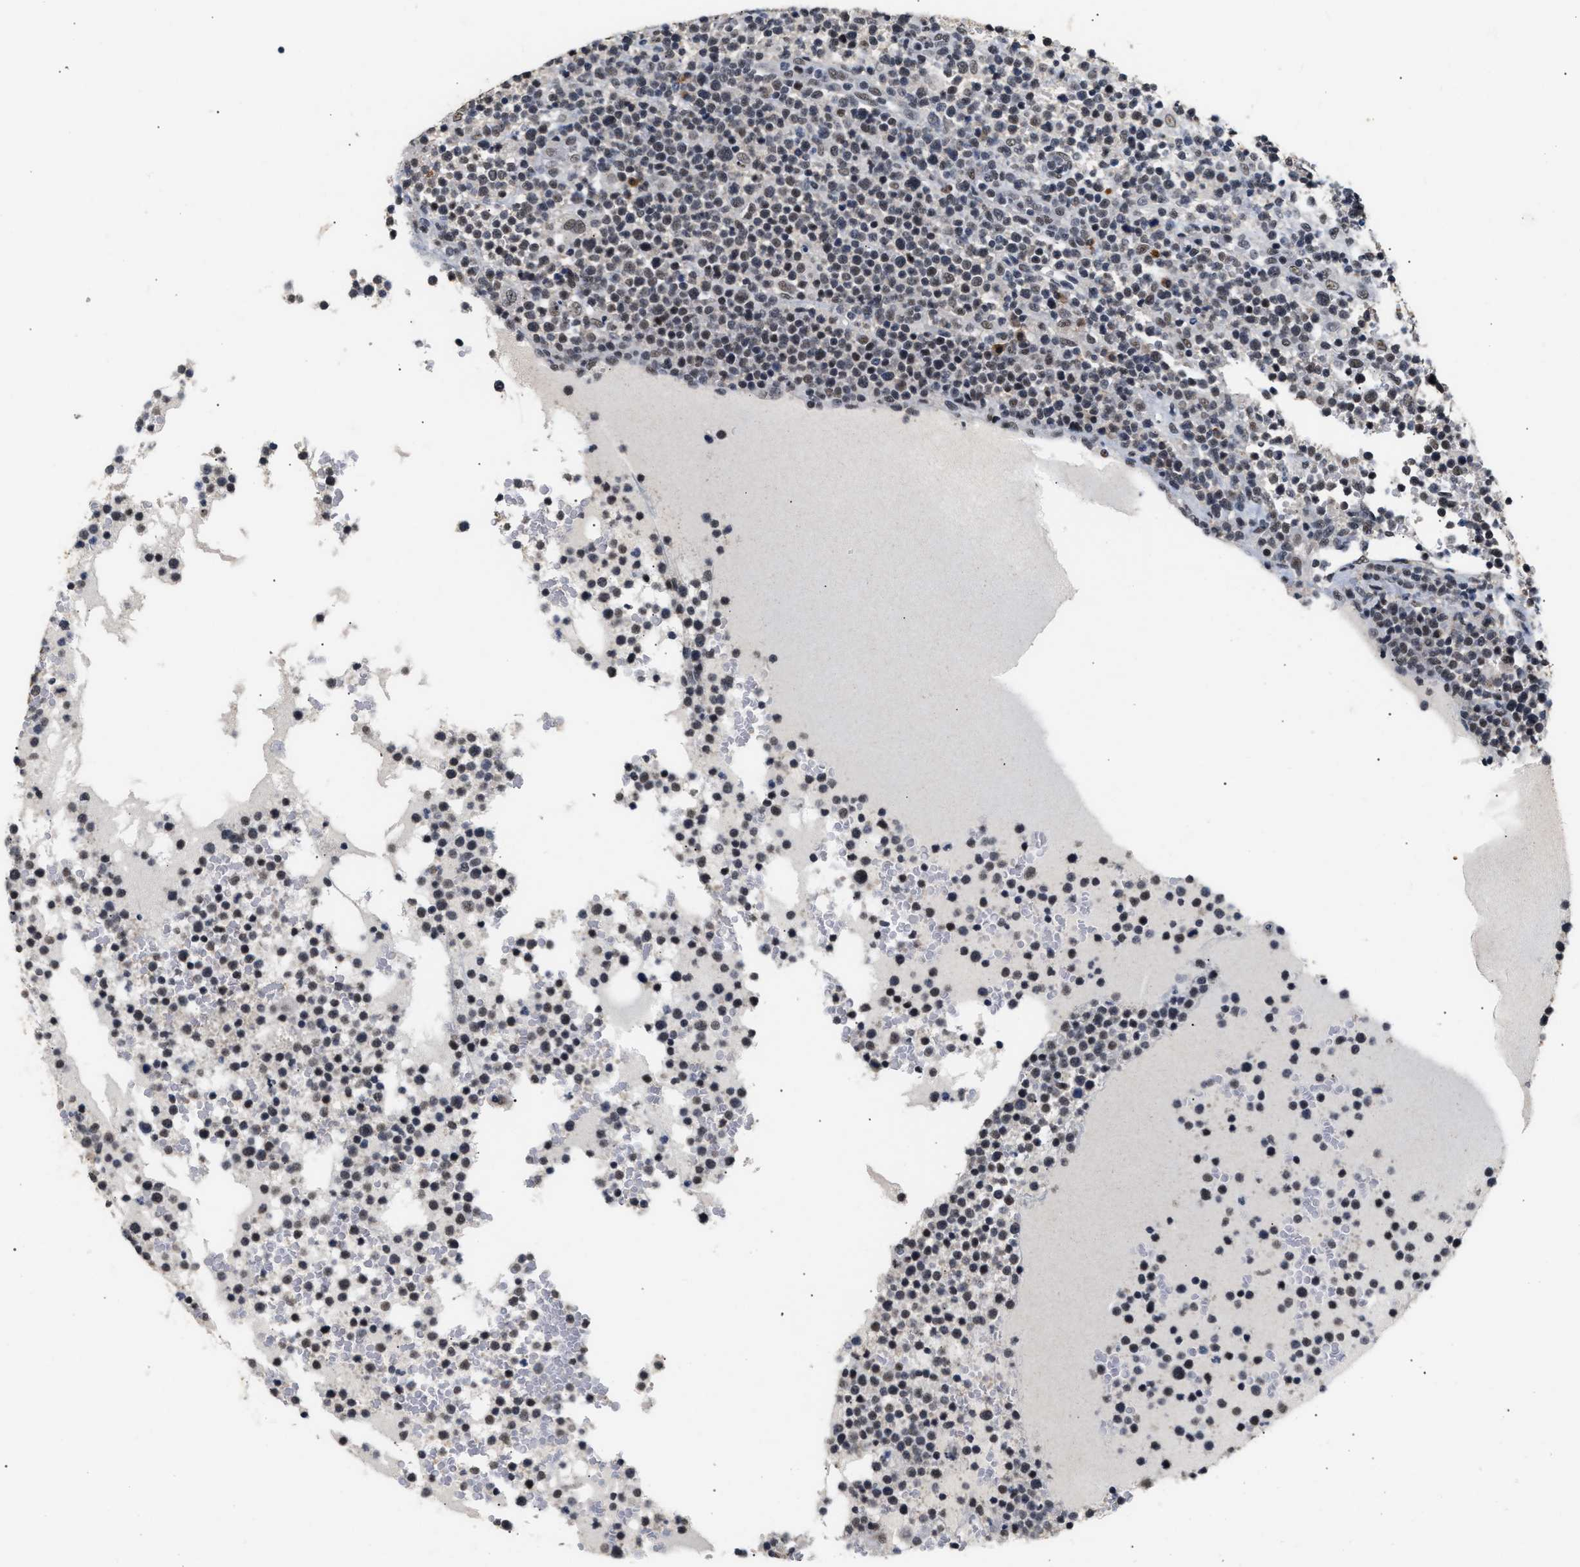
{"staining": {"intensity": "weak", "quantity": "25%-75%", "location": "nuclear"}, "tissue": "lymphoma", "cell_type": "Tumor cells", "image_type": "cancer", "snomed": [{"axis": "morphology", "description": "Malignant lymphoma, non-Hodgkin's type, High grade"}, {"axis": "topography", "description": "Lymph node"}], "caption": "A high-resolution micrograph shows immunohistochemistry staining of malignant lymphoma, non-Hodgkin's type (high-grade), which exhibits weak nuclear staining in about 25%-75% of tumor cells. Using DAB (3,3'-diaminobenzidine) (brown) and hematoxylin (blue) stains, captured at high magnification using brightfield microscopy.", "gene": "THOC1", "patient": {"sex": "male", "age": 61}}